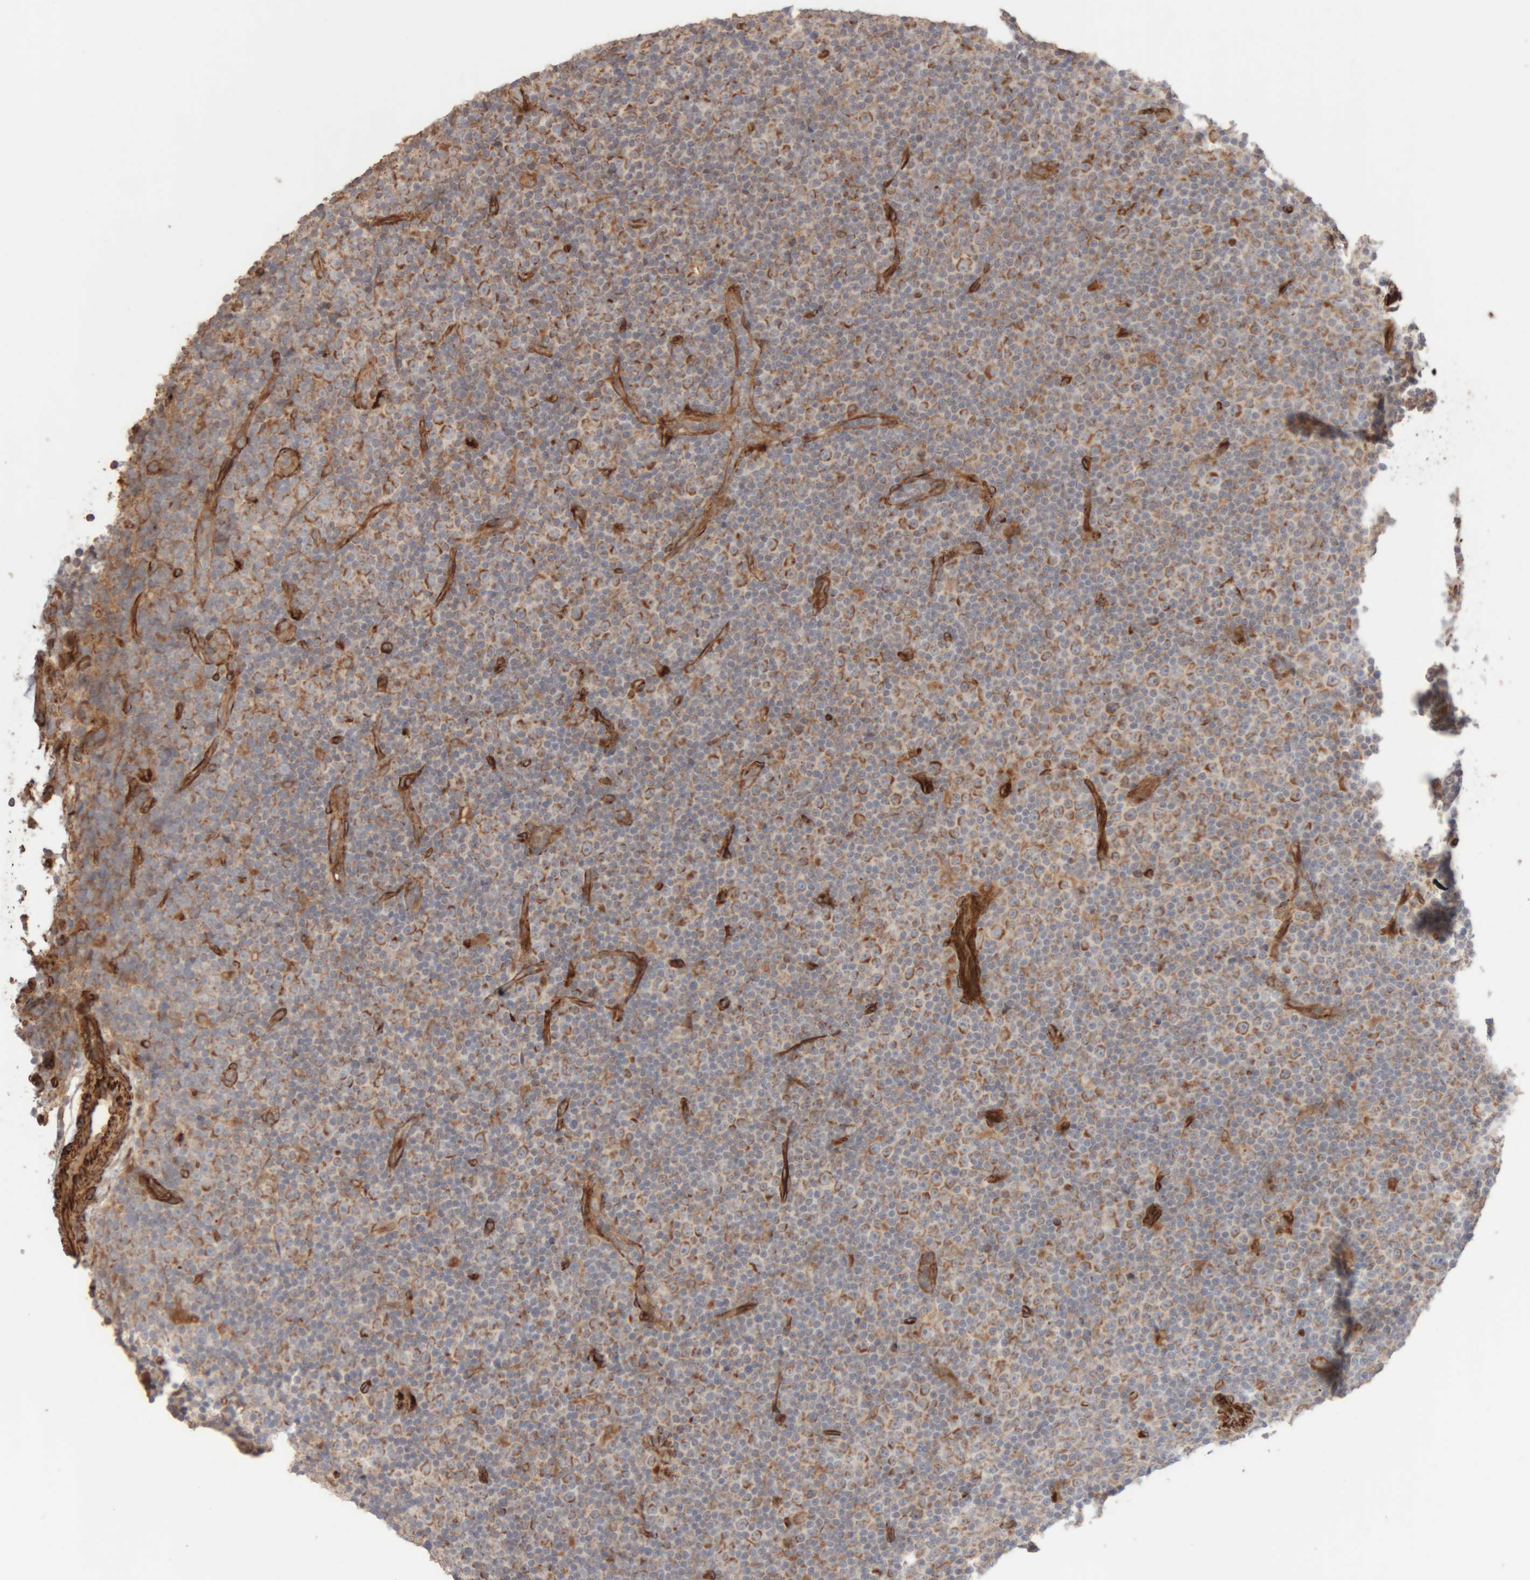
{"staining": {"intensity": "moderate", "quantity": "25%-75%", "location": "cytoplasmic/membranous"}, "tissue": "lymphoma", "cell_type": "Tumor cells", "image_type": "cancer", "snomed": [{"axis": "morphology", "description": "Malignant lymphoma, non-Hodgkin's type, Low grade"}, {"axis": "topography", "description": "Lymph node"}], "caption": "Human lymphoma stained for a protein (brown) reveals moderate cytoplasmic/membranous positive staining in about 25%-75% of tumor cells.", "gene": "RAB32", "patient": {"sex": "female", "age": 67}}